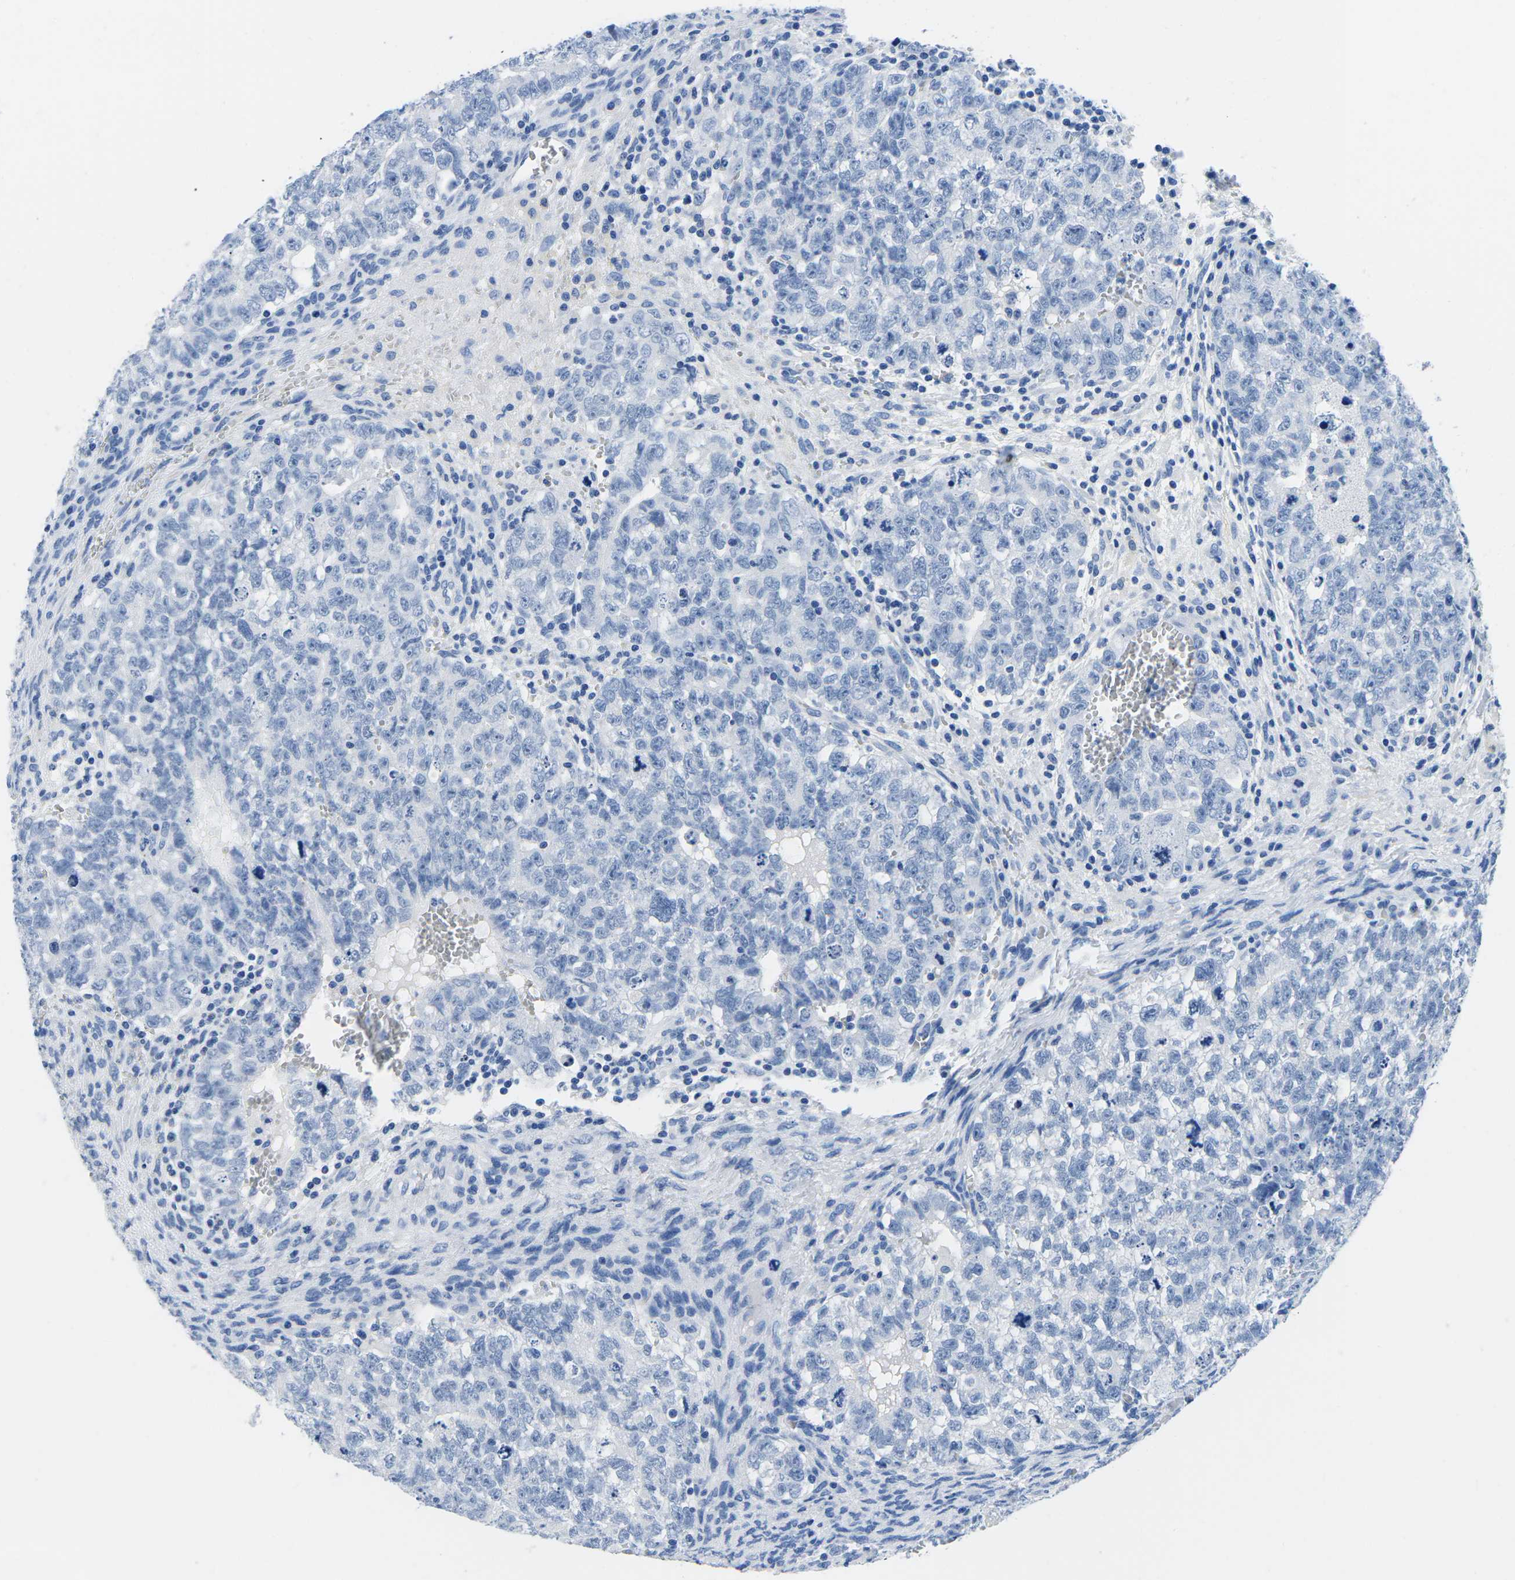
{"staining": {"intensity": "negative", "quantity": "none", "location": "none"}, "tissue": "testis cancer", "cell_type": "Tumor cells", "image_type": "cancer", "snomed": [{"axis": "morphology", "description": "Seminoma, NOS"}, {"axis": "morphology", "description": "Carcinoma, Embryonal, NOS"}, {"axis": "topography", "description": "Testis"}], "caption": "This is an IHC micrograph of human embryonal carcinoma (testis). There is no positivity in tumor cells.", "gene": "CYP1A2", "patient": {"sex": "male", "age": 38}}